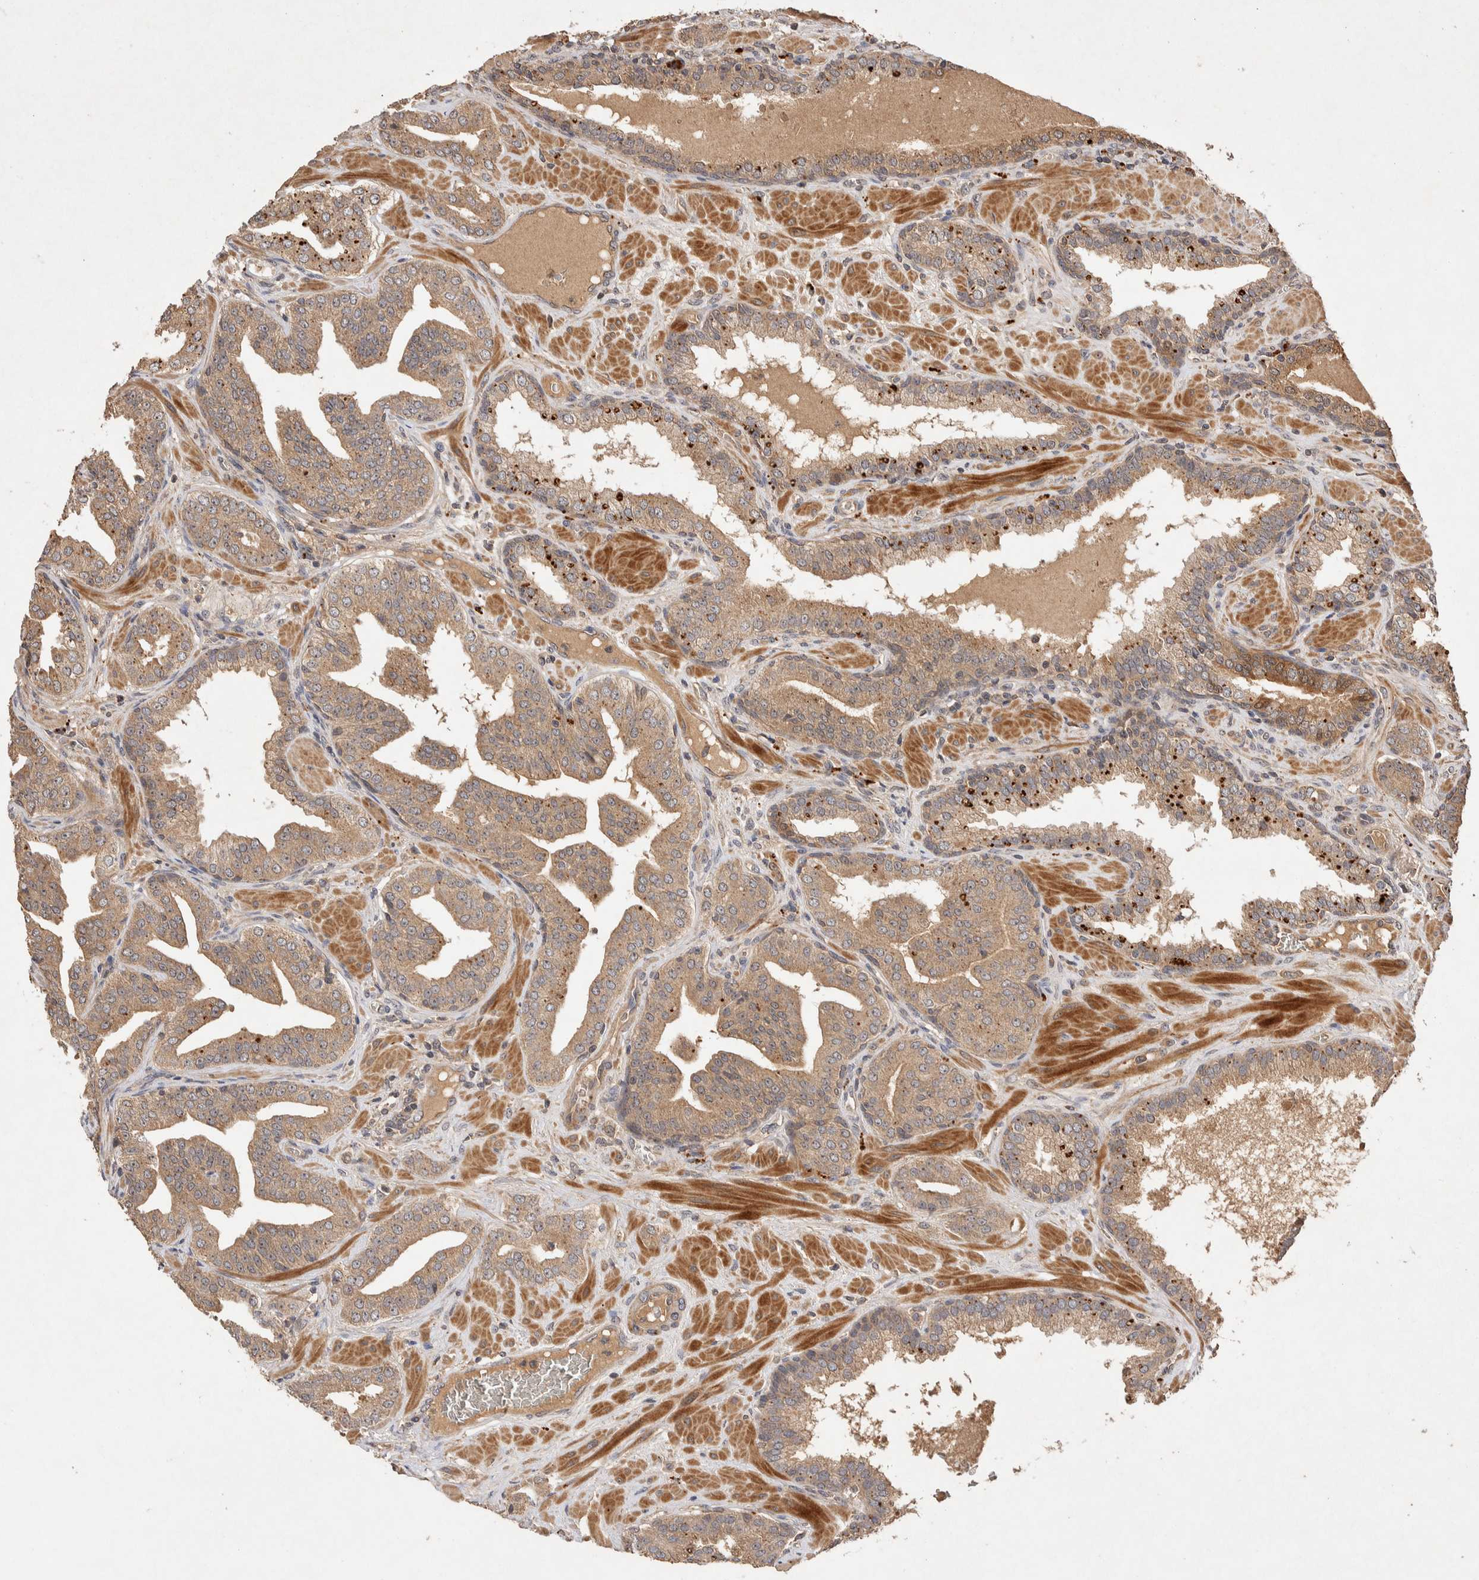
{"staining": {"intensity": "moderate", "quantity": ">75%", "location": "cytoplasmic/membranous"}, "tissue": "prostate cancer", "cell_type": "Tumor cells", "image_type": "cancer", "snomed": [{"axis": "morphology", "description": "Adenocarcinoma, Low grade"}, {"axis": "topography", "description": "Prostate"}], "caption": "A medium amount of moderate cytoplasmic/membranous expression is identified in about >75% of tumor cells in prostate adenocarcinoma (low-grade) tissue. The staining was performed using DAB (3,3'-diaminobenzidine) to visualize the protein expression in brown, while the nuclei were stained in blue with hematoxylin (Magnification: 20x).", "gene": "NSMAF", "patient": {"sex": "male", "age": 62}}